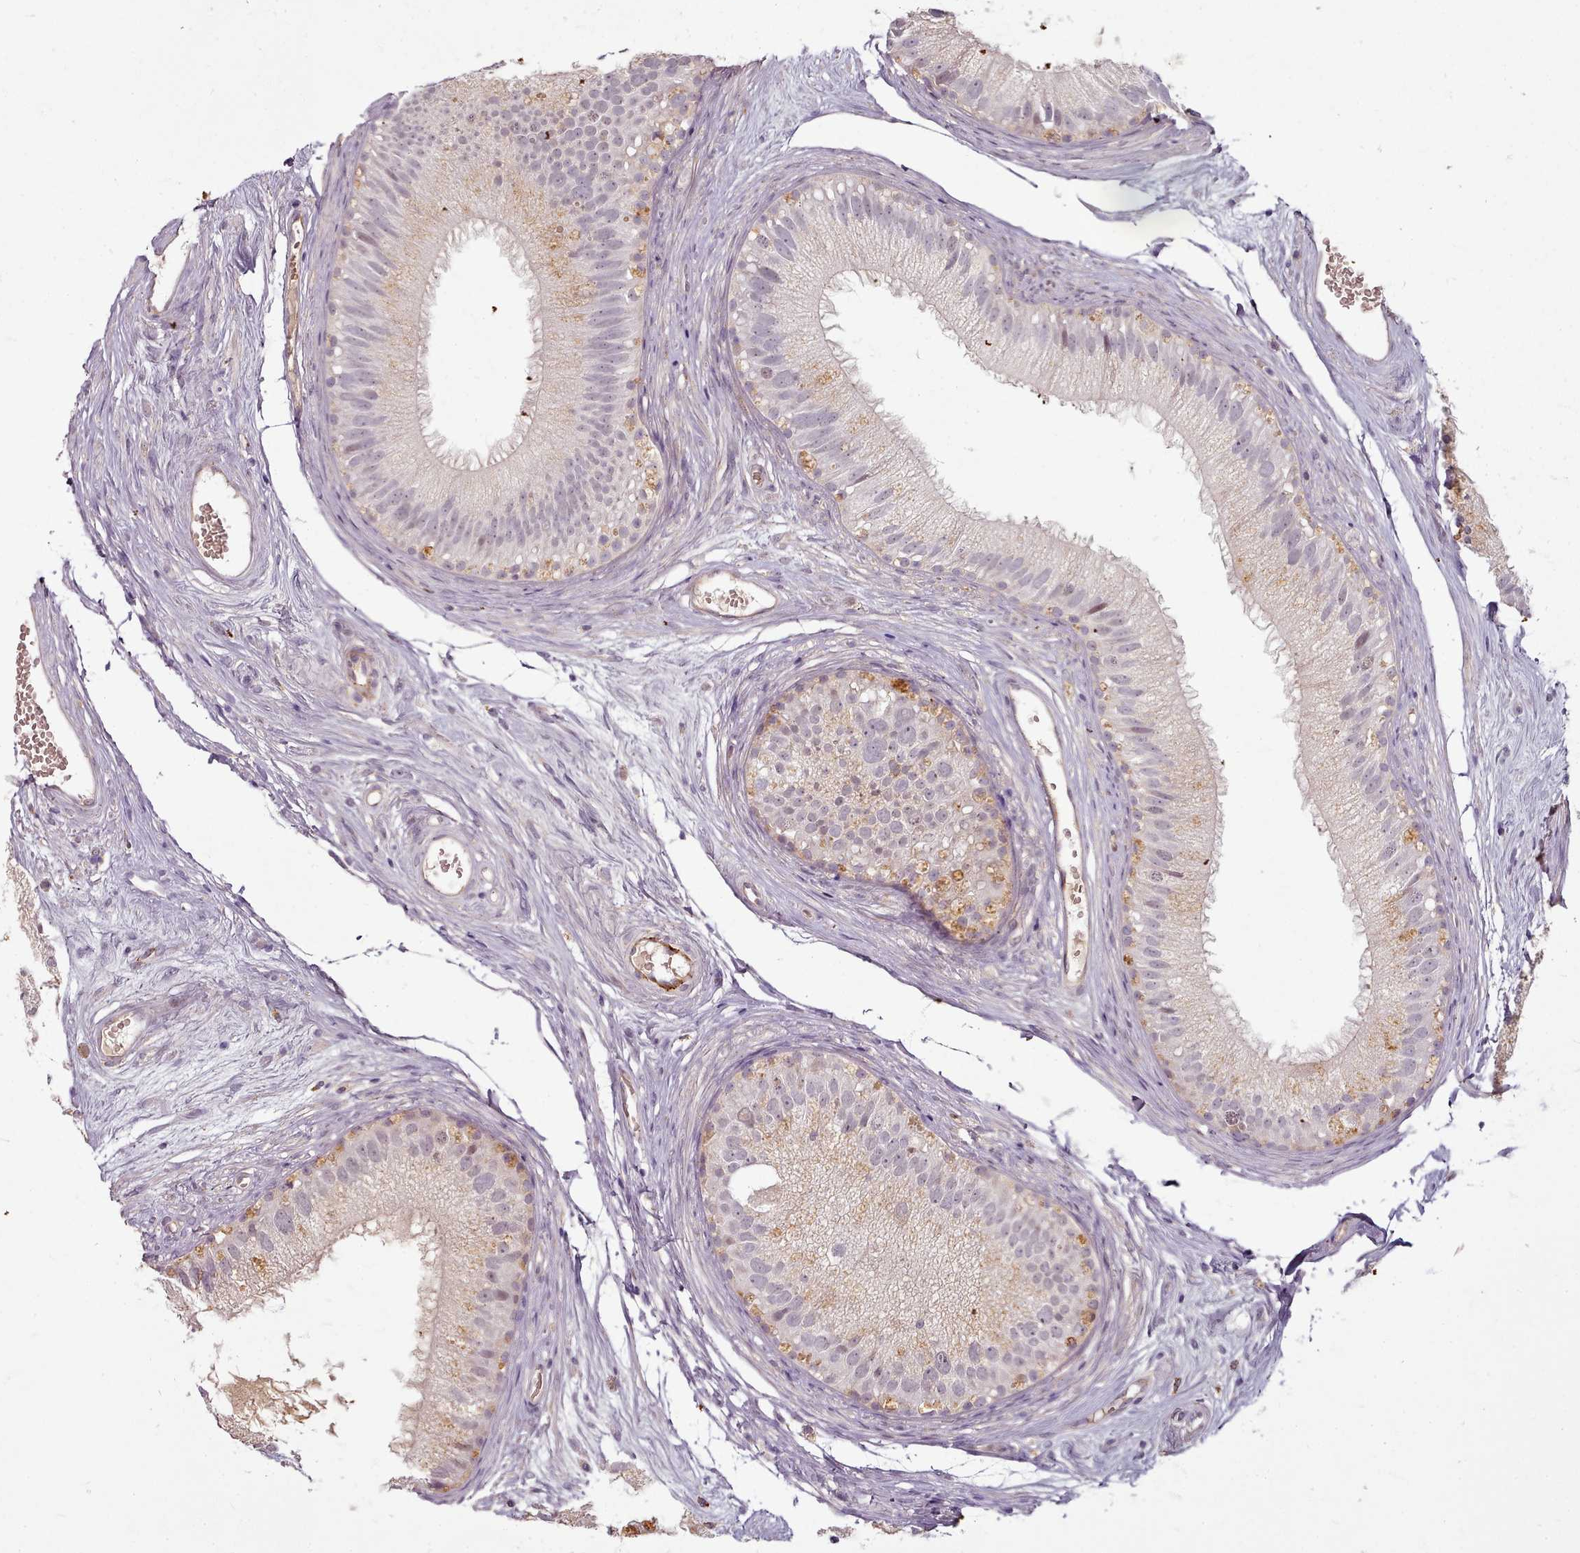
{"staining": {"intensity": "weak", "quantity": "<25%", "location": "nuclear"}, "tissue": "epididymis", "cell_type": "Glandular cells", "image_type": "normal", "snomed": [{"axis": "morphology", "description": "Normal tissue, NOS"}, {"axis": "topography", "description": "Epididymis"}], "caption": "This is a photomicrograph of IHC staining of unremarkable epididymis, which shows no expression in glandular cells. Brightfield microscopy of IHC stained with DAB (brown) and hematoxylin (blue), captured at high magnification.", "gene": "C1QTNF5", "patient": {"sex": "male", "age": 77}}